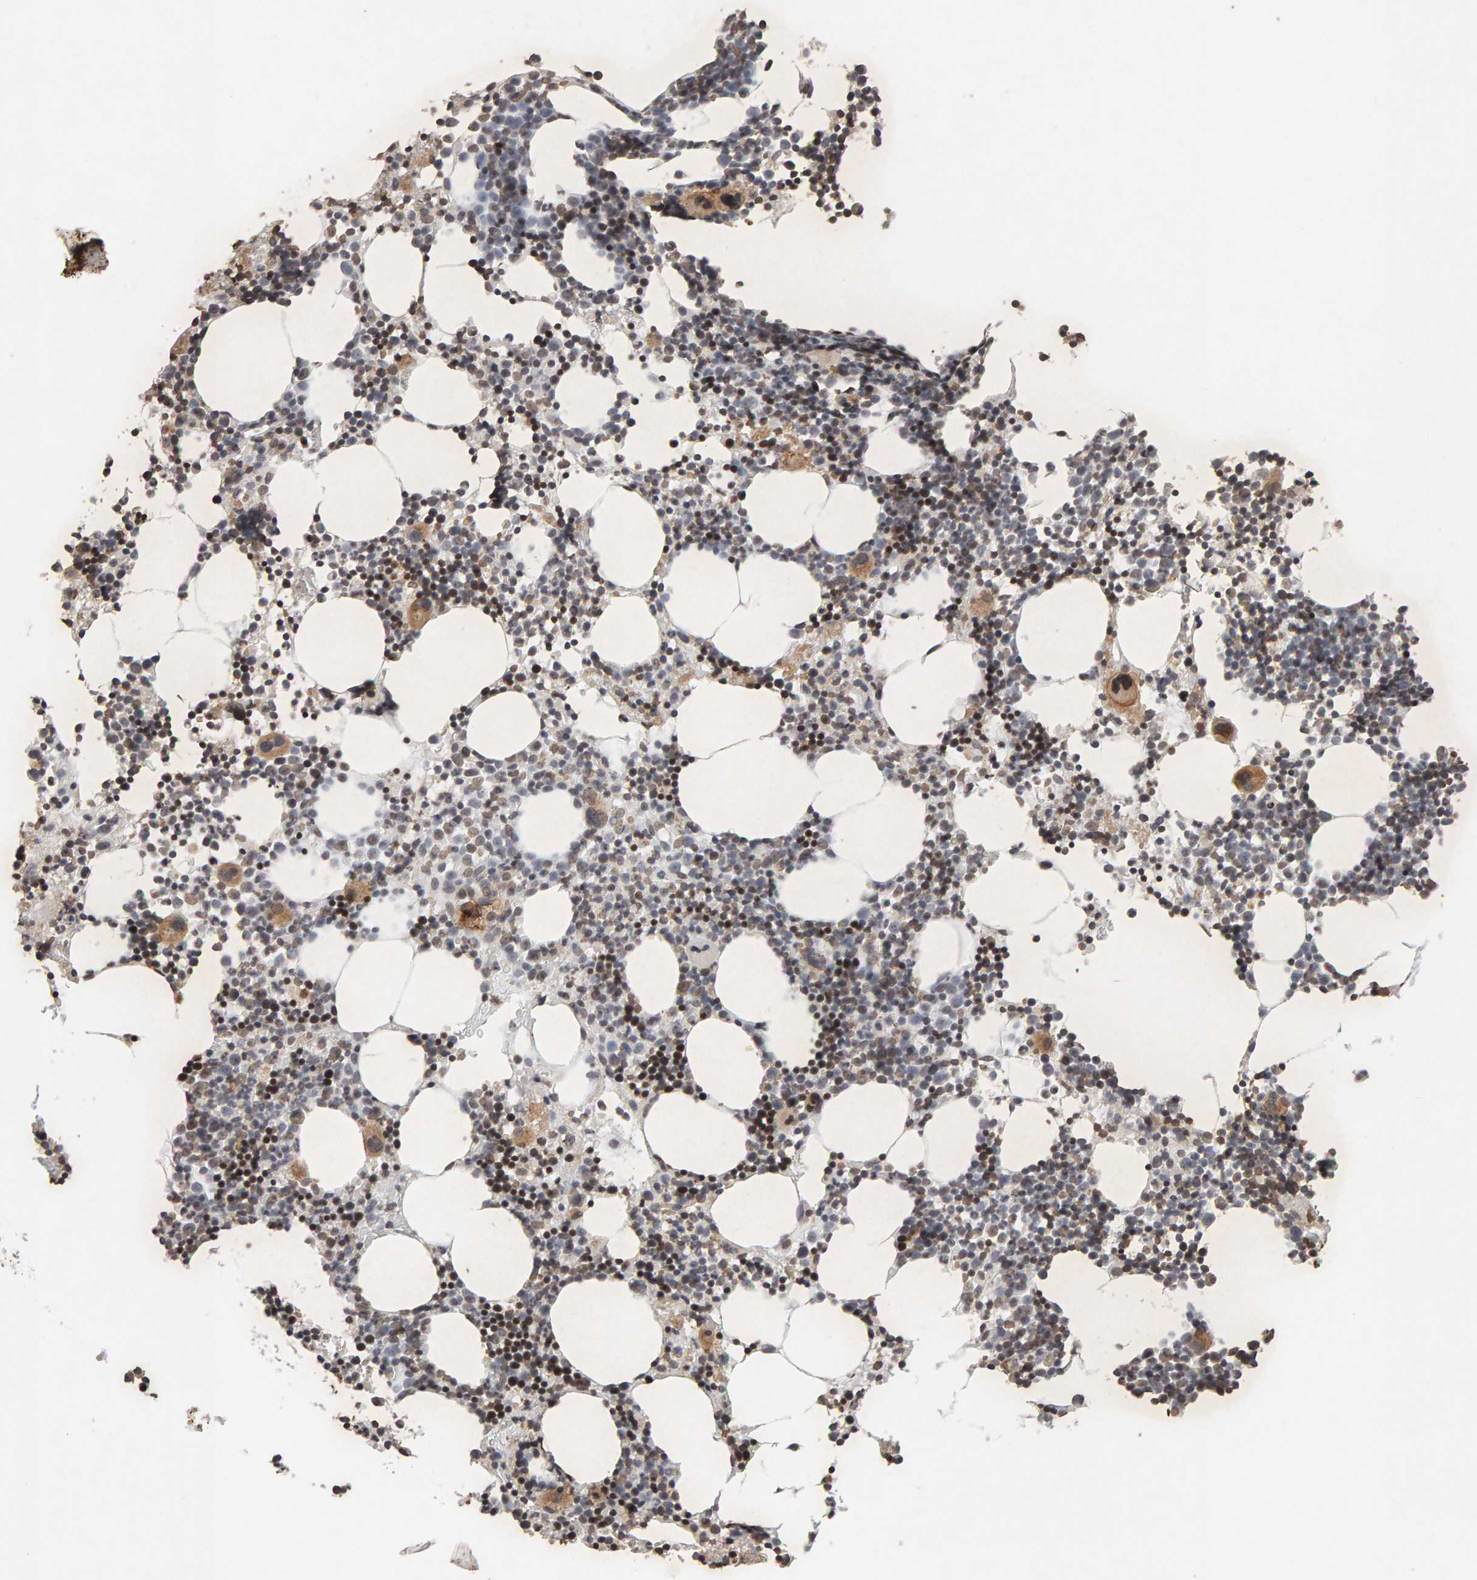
{"staining": {"intensity": "moderate", "quantity": "25%-75%", "location": "cytoplasmic/membranous,nuclear"}, "tissue": "bone marrow", "cell_type": "Hematopoietic cells", "image_type": "normal", "snomed": [{"axis": "morphology", "description": "Normal tissue, NOS"}, {"axis": "morphology", "description": "Inflammation, NOS"}, {"axis": "topography", "description": "Bone marrow"}], "caption": "High-magnification brightfield microscopy of normal bone marrow stained with DAB (3,3'-diaminobenzidine) (brown) and counterstained with hematoxylin (blue). hematopoietic cells exhibit moderate cytoplasmic/membranous,nuclear expression is identified in about25%-75% of cells. (brown staining indicates protein expression, while blue staining denotes nuclei).", "gene": "DNAJB5", "patient": {"sex": "male", "age": 31}}